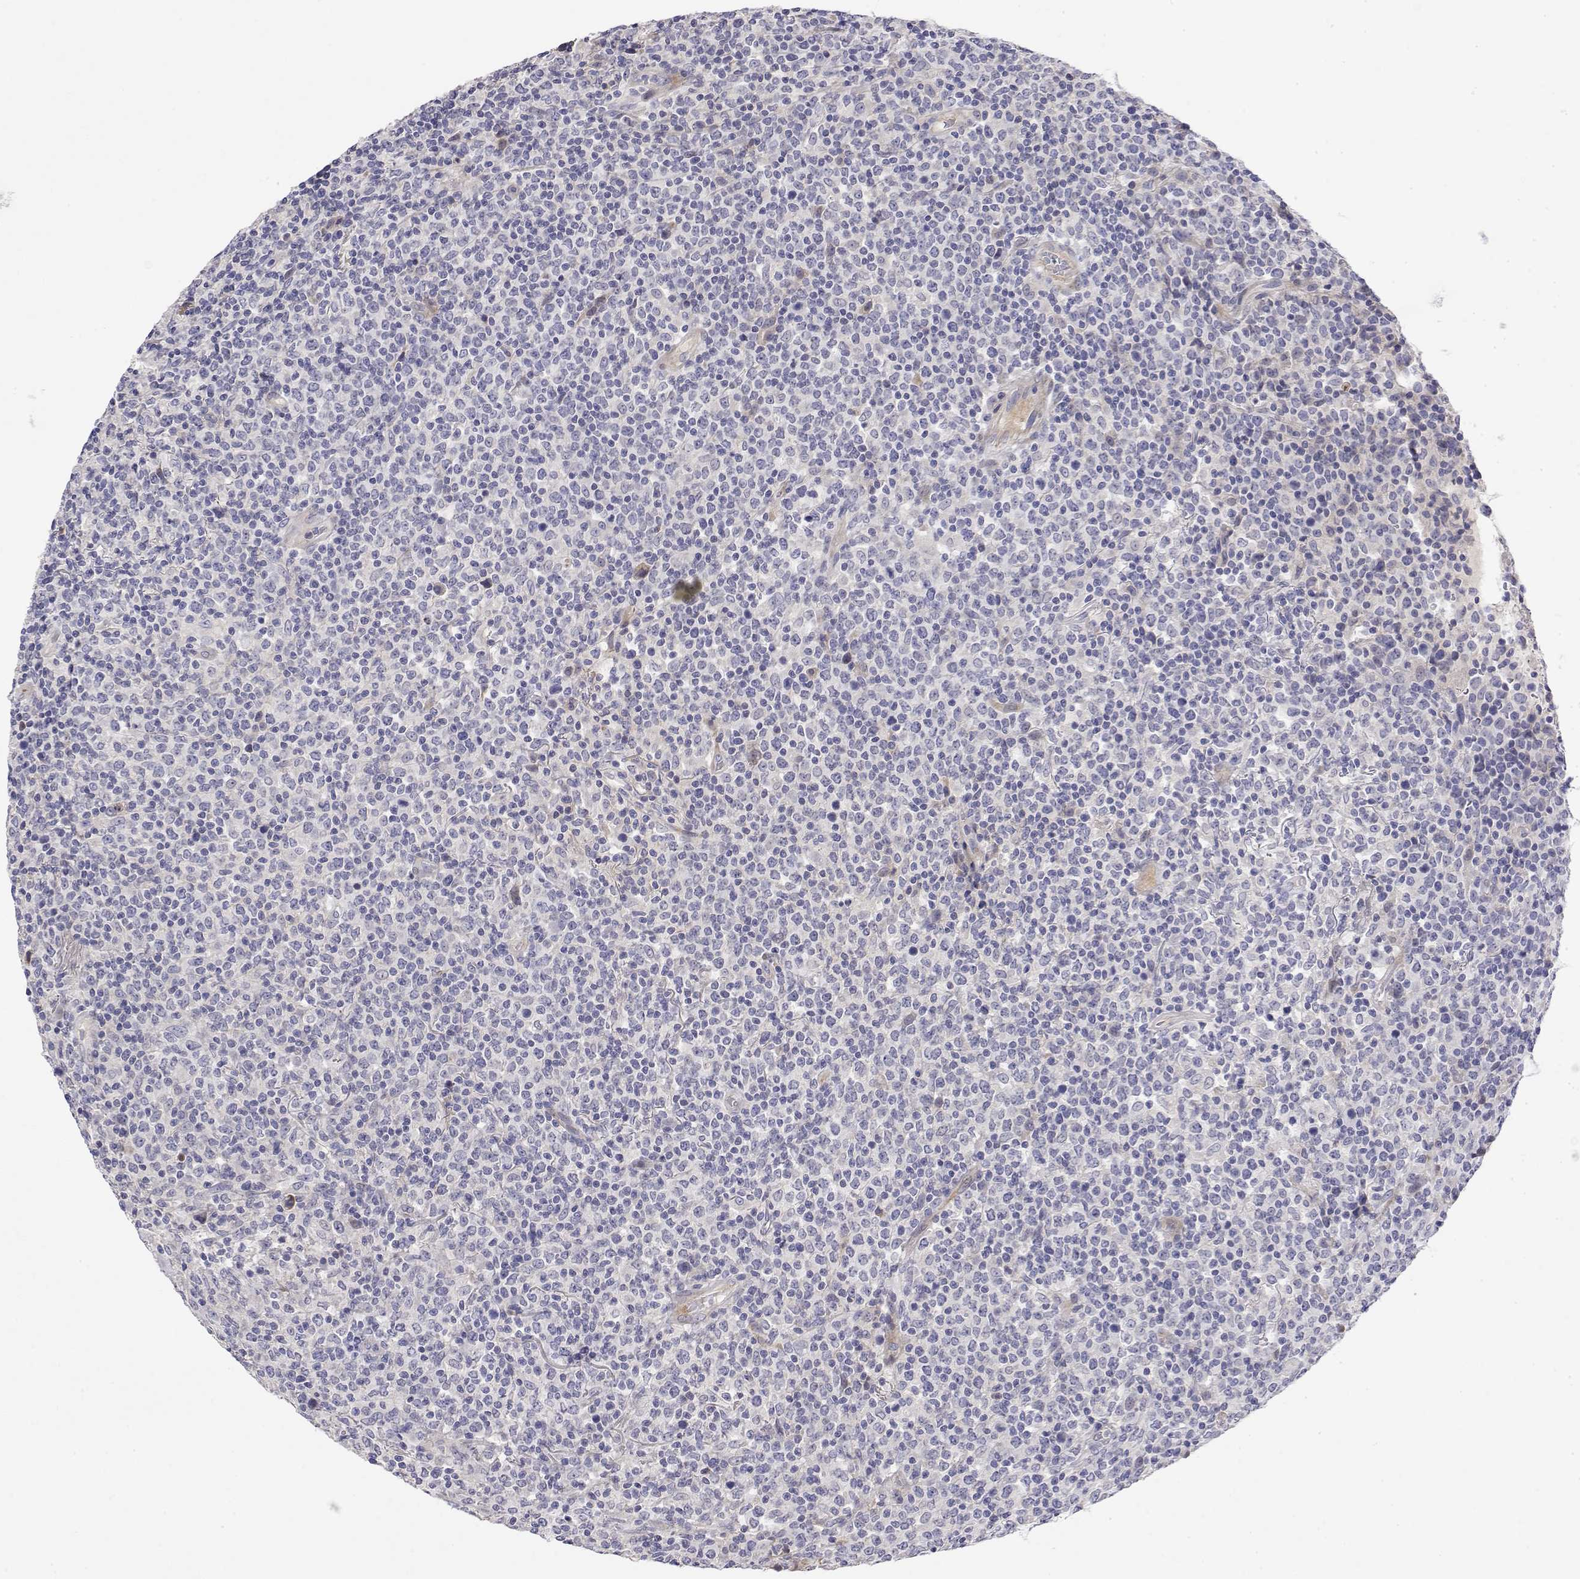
{"staining": {"intensity": "negative", "quantity": "none", "location": "none"}, "tissue": "lymphoma", "cell_type": "Tumor cells", "image_type": "cancer", "snomed": [{"axis": "morphology", "description": "Malignant lymphoma, non-Hodgkin's type, High grade"}, {"axis": "topography", "description": "Lung"}], "caption": "Tumor cells are negative for protein expression in human malignant lymphoma, non-Hodgkin's type (high-grade). (Immunohistochemistry, brightfield microscopy, high magnification).", "gene": "GGACT", "patient": {"sex": "male", "age": 79}}